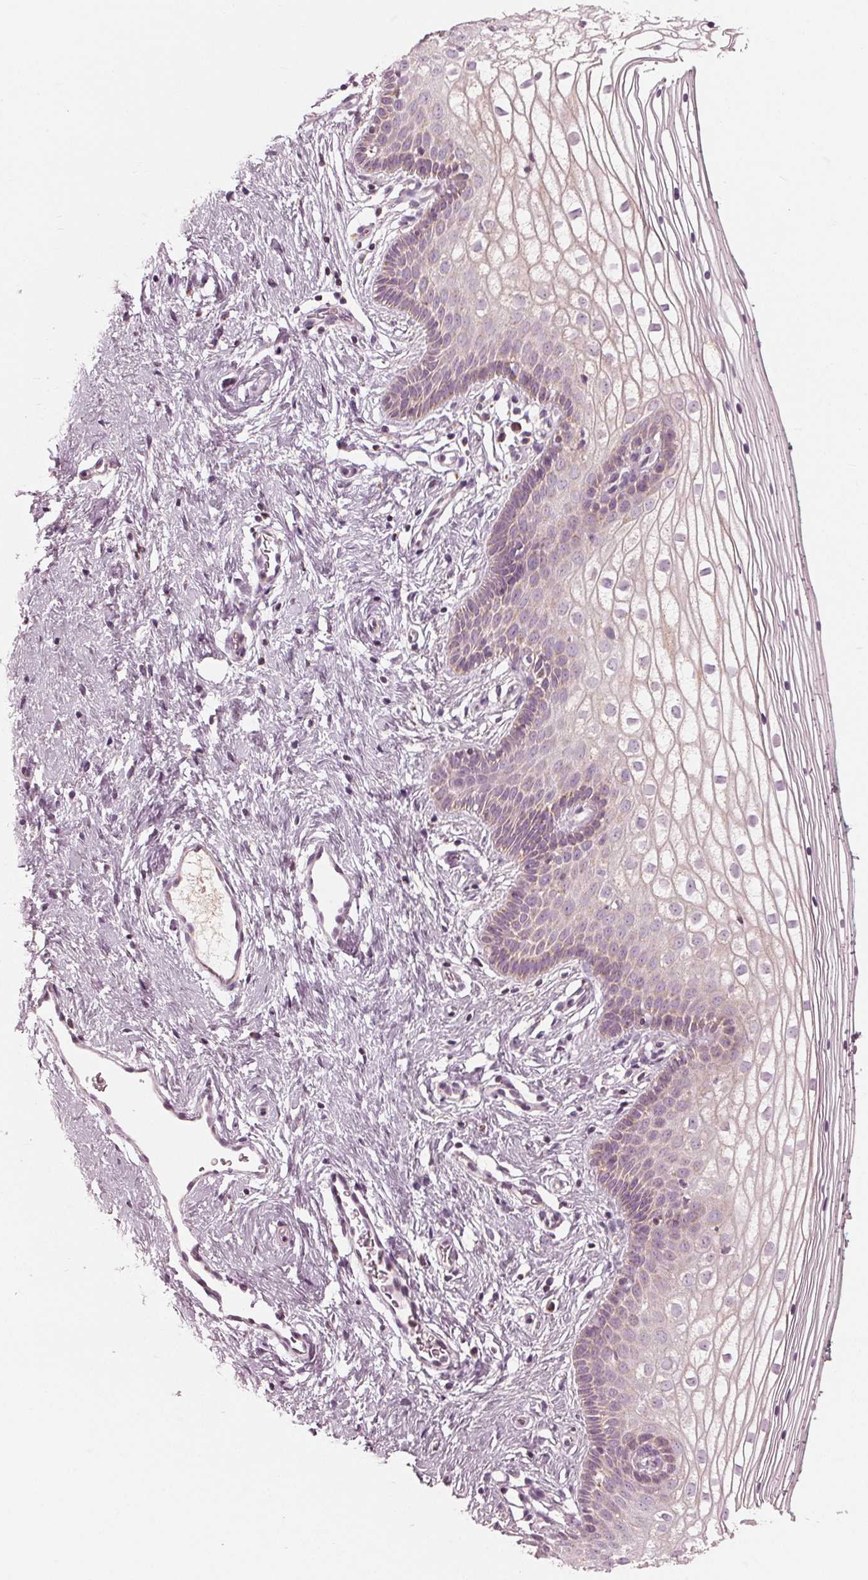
{"staining": {"intensity": "negative", "quantity": "none", "location": "none"}, "tissue": "vagina", "cell_type": "Squamous epithelial cells", "image_type": "normal", "snomed": [{"axis": "morphology", "description": "Normal tissue, NOS"}, {"axis": "topography", "description": "Vagina"}], "caption": "Squamous epithelial cells show no significant expression in normal vagina.", "gene": "CLN6", "patient": {"sex": "female", "age": 36}}